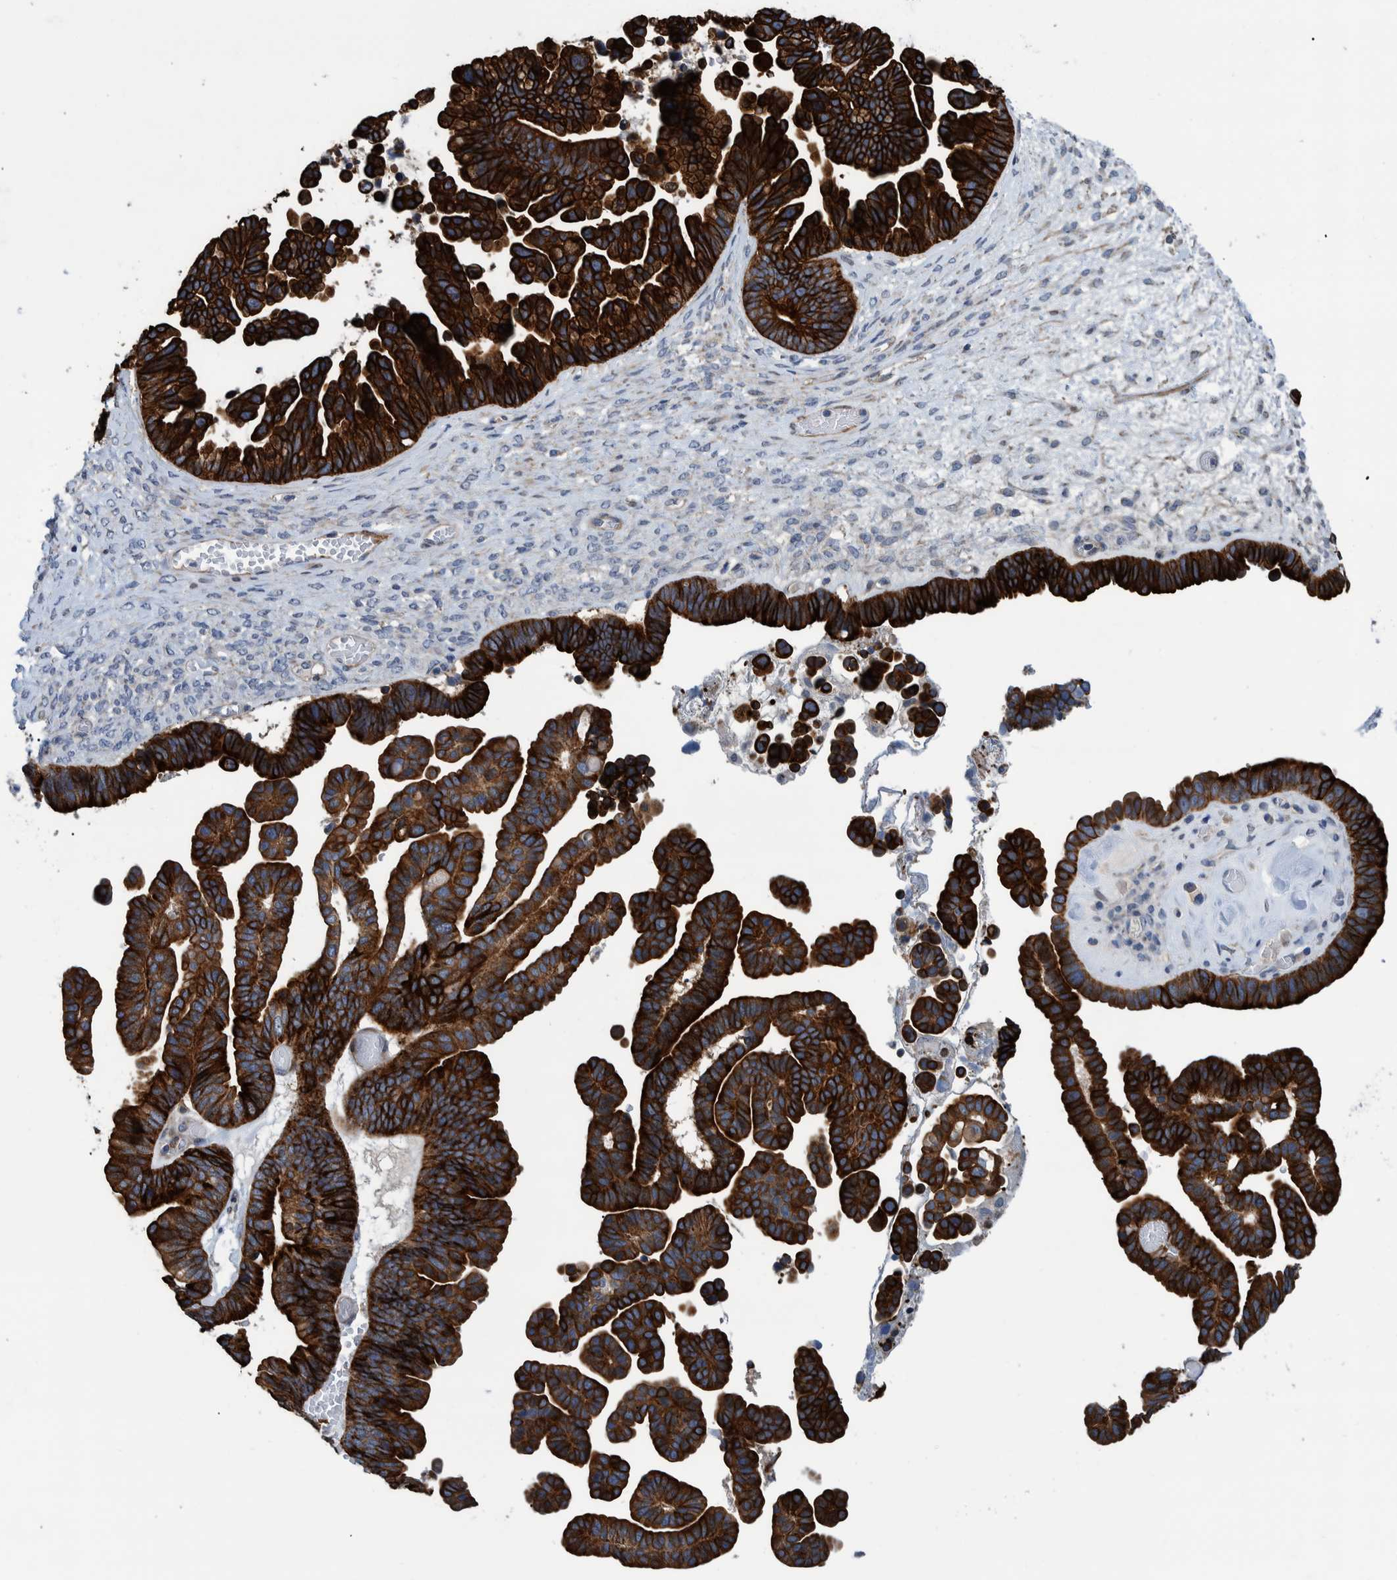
{"staining": {"intensity": "strong", "quantity": ">75%", "location": "cytoplasmic/membranous"}, "tissue": "ovarian cancer", "cell_type": "Tumor cells", "image_type": "cancer", "snomed": [{"axis": "morphology", "description": "Cystadenocarcinoma, serous, NOS"}, {"axis": "topography", "description": "Ovary"}], "caption": "A brown stain labels strong cytoplasmic/membranous positivity of a protein in human ovarian serous cystadenocarcinoma tumor cells. The protein of interest is shown in brown color, while the nuclei are stained blue.", "gene": "MKS1", "patient": {"sex": "female", "age": 56}}